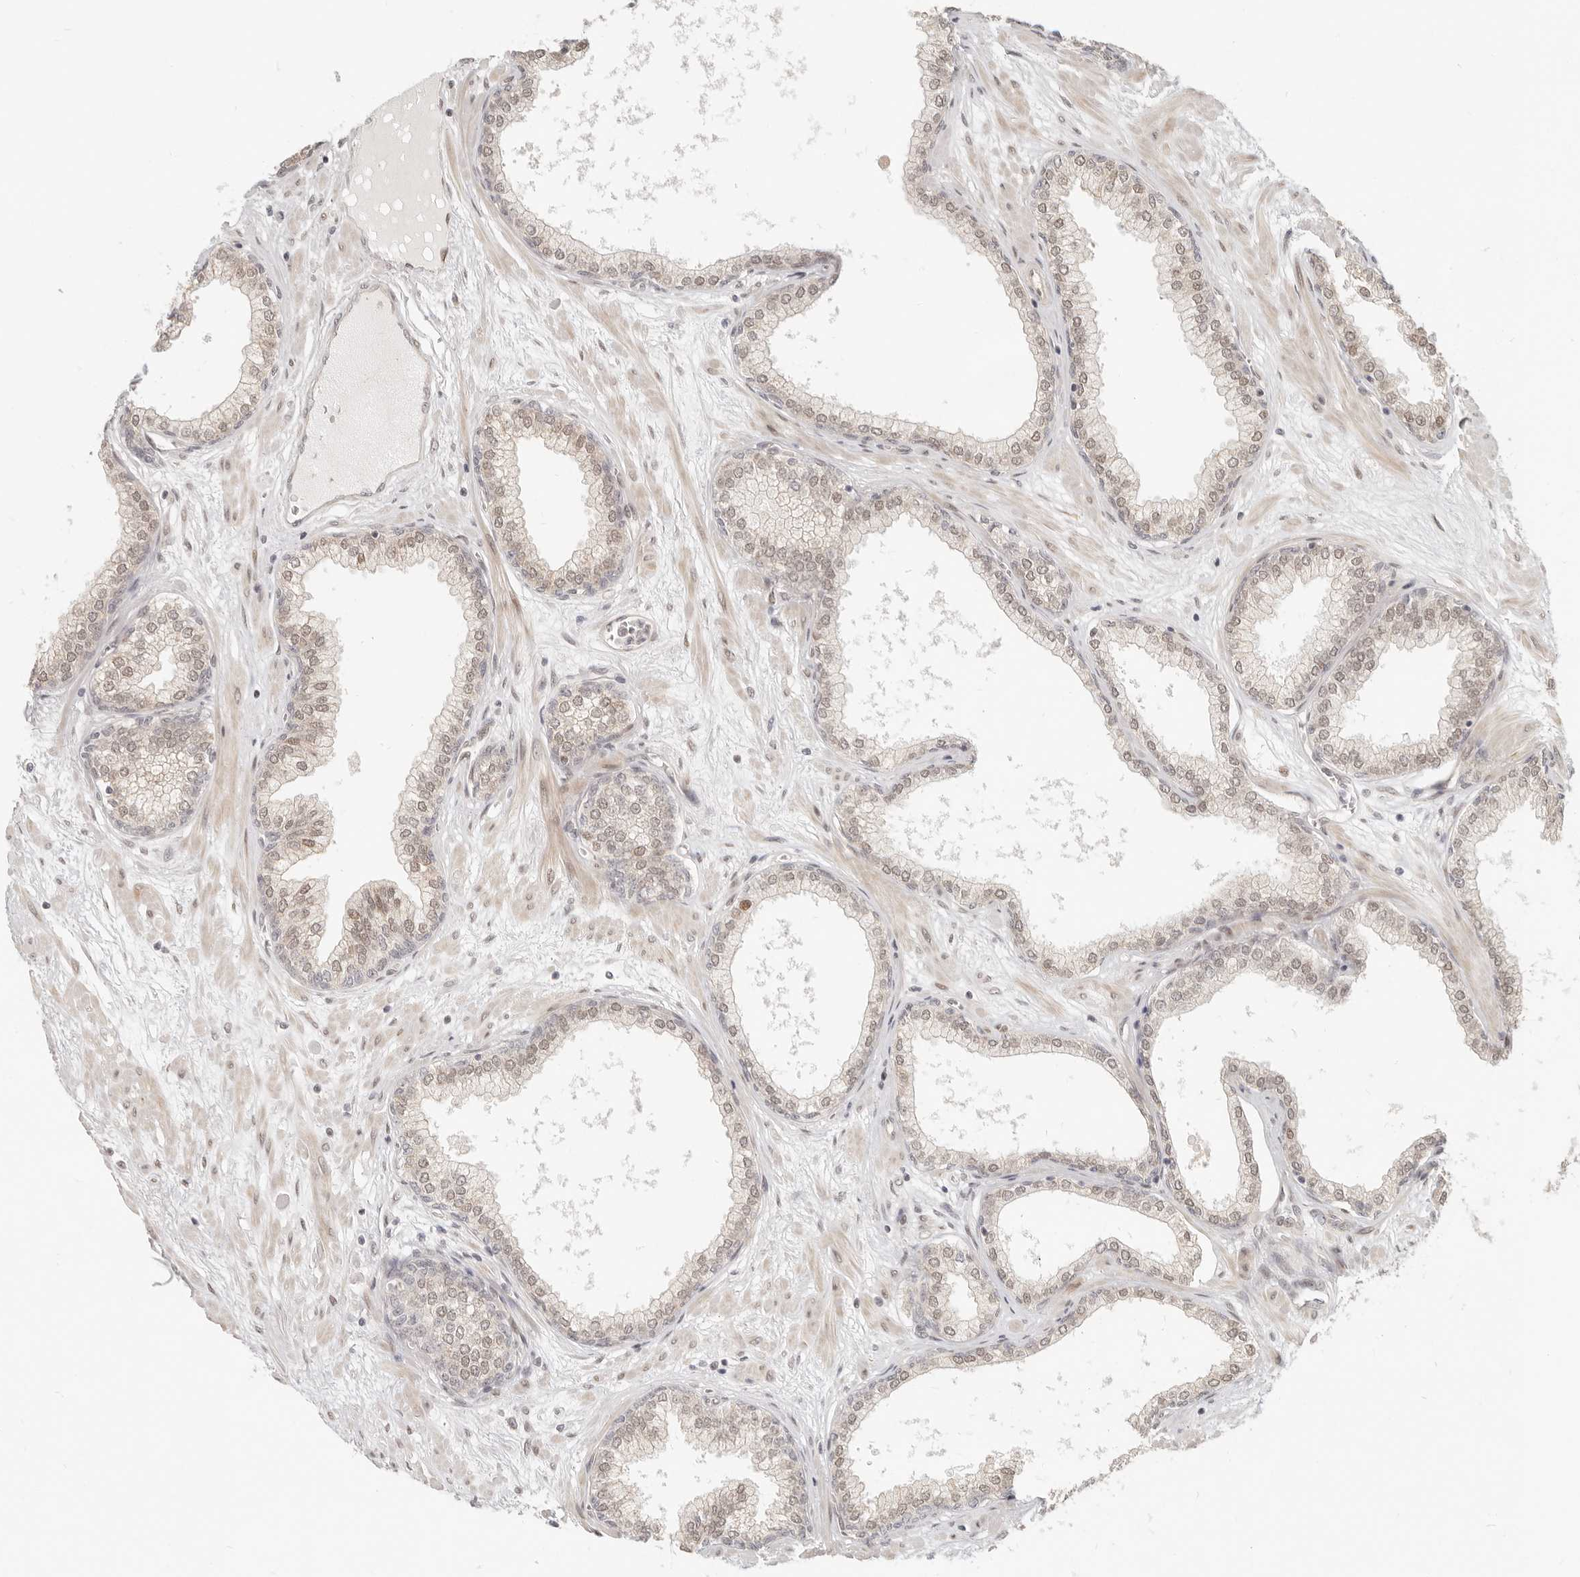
{"staining": {"intensity": "weak", "quantity": "<25%", "location": "cytoplasmic/membranous,nuclear"}, "tissue": "prostate", "cell_type": "Glandular cells", "image_type": "normal", "snomed": [{"axis": "morphology", "description": "Normal tissue, NOS"}, {"axis": "morphology", "description": "Urothelial carcinoma, Low grade"}, {"axis": "topography", "description": "Urinary bladder"}, {"axis": "topography", "description": "Prostate"}], "caption": "IHC image of unremarkable prostate stained for a protein (brown), which demonstrates no staining in glandular cells. The staining is performed using DAB (3,3'-diaminobenzidine) brown chromogen with nuclei counter-stained in using hematoxylin.", "gene": "TUFT1", "patient": {"sex": "male", "age": 60}}